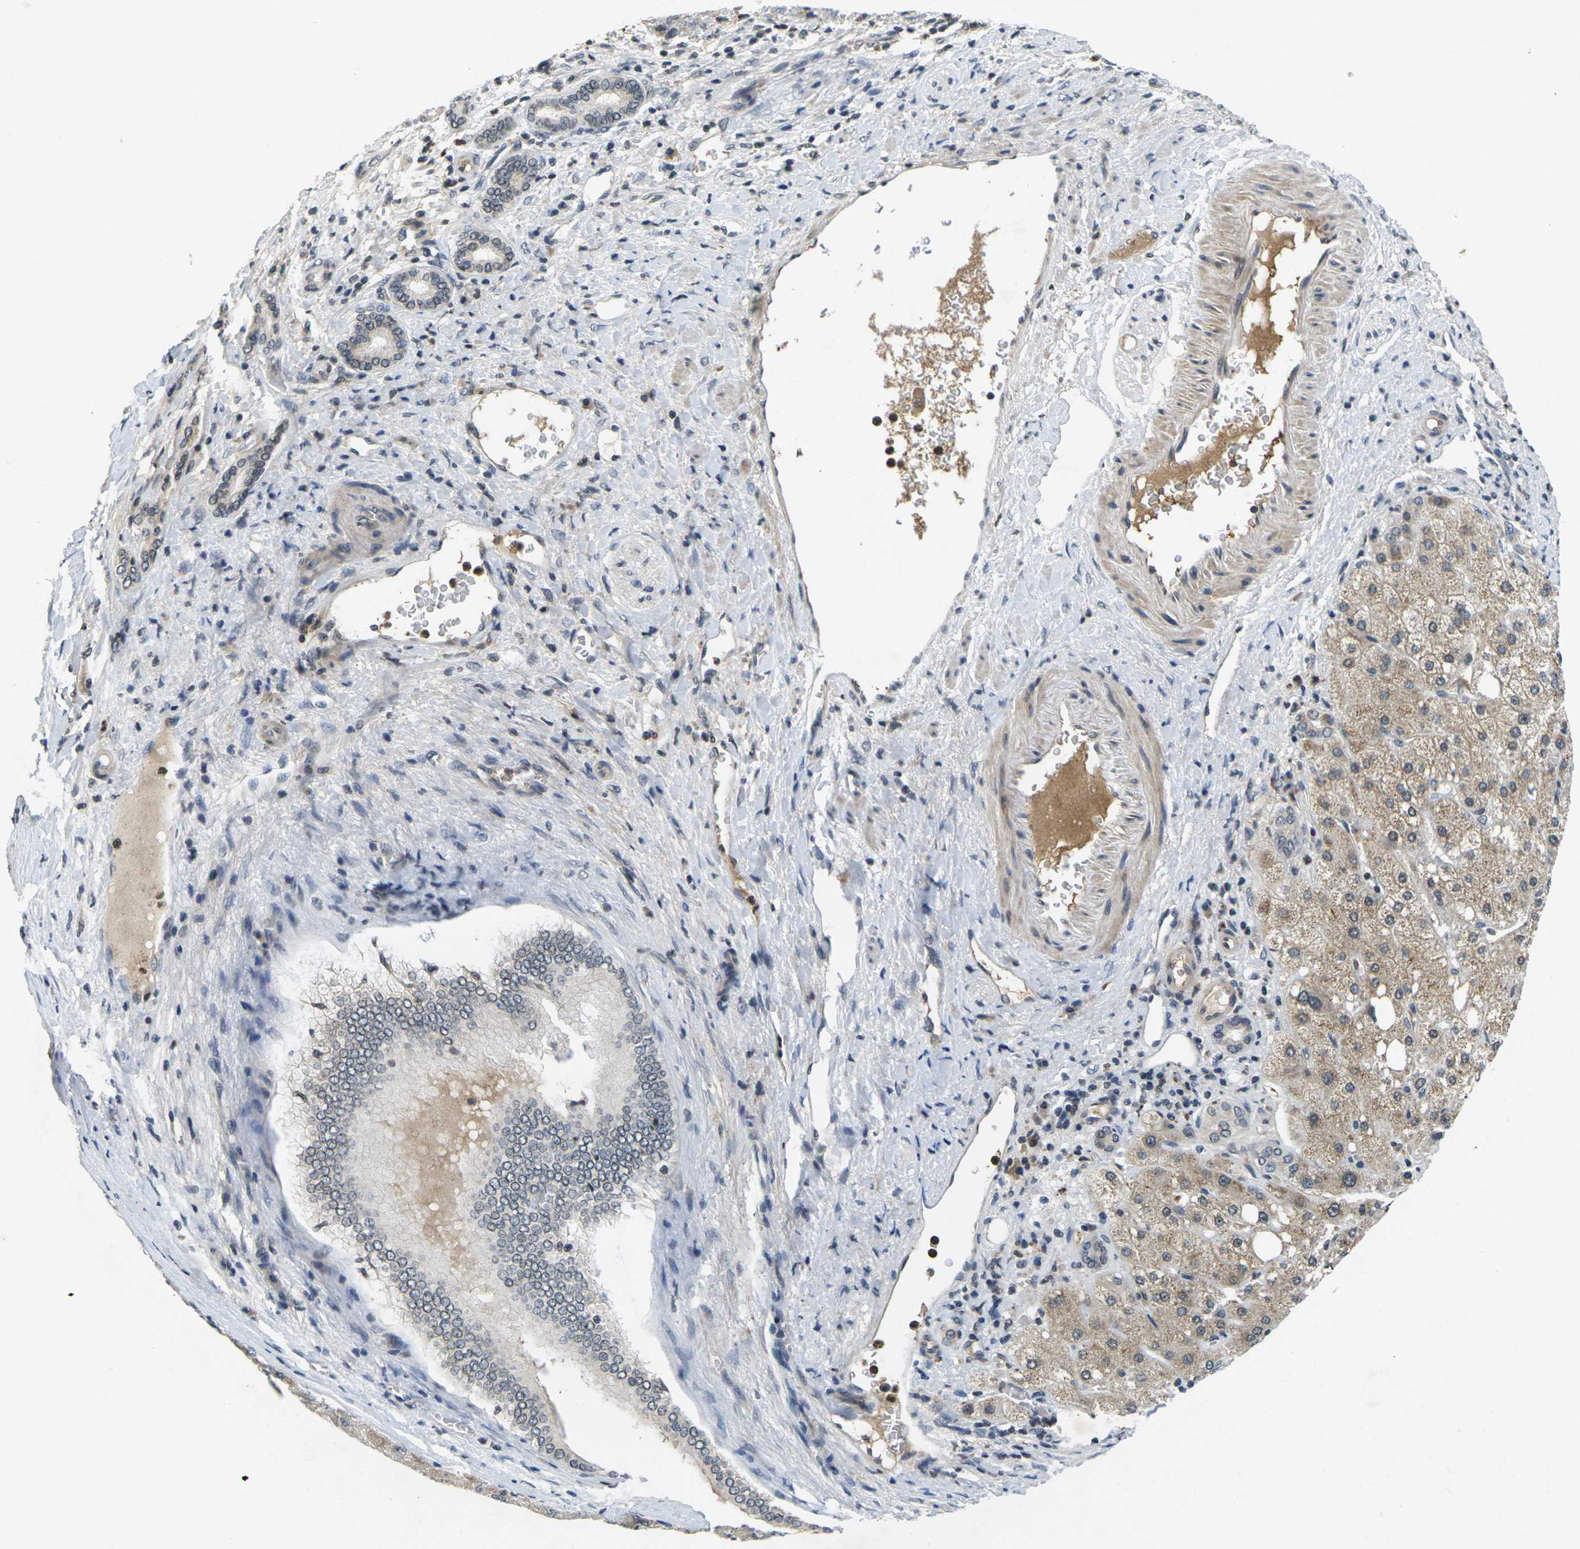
{"staining": {"intensity": "moderate", "quantity": "25%-75%", "location": "cytoplasmic/membranous"}, "tissue": "liver cancer", "cell_type": "Tumor cells", "image_type": "cancer", "snomed": [{"axis": "morphology", "description": "Carcinoma, Hepatocellular, NOS"}, {"axis": "topography", "description": "Liver"}], "caption": "Moderate cytoplasmic/membranous expression for a protein is seen in approximately 25%-75% of tumor cells of liver hepatocellular carcinoma using IHC.", "gene": "C1QC", "patient": {"sex": "male", "age": 80}}